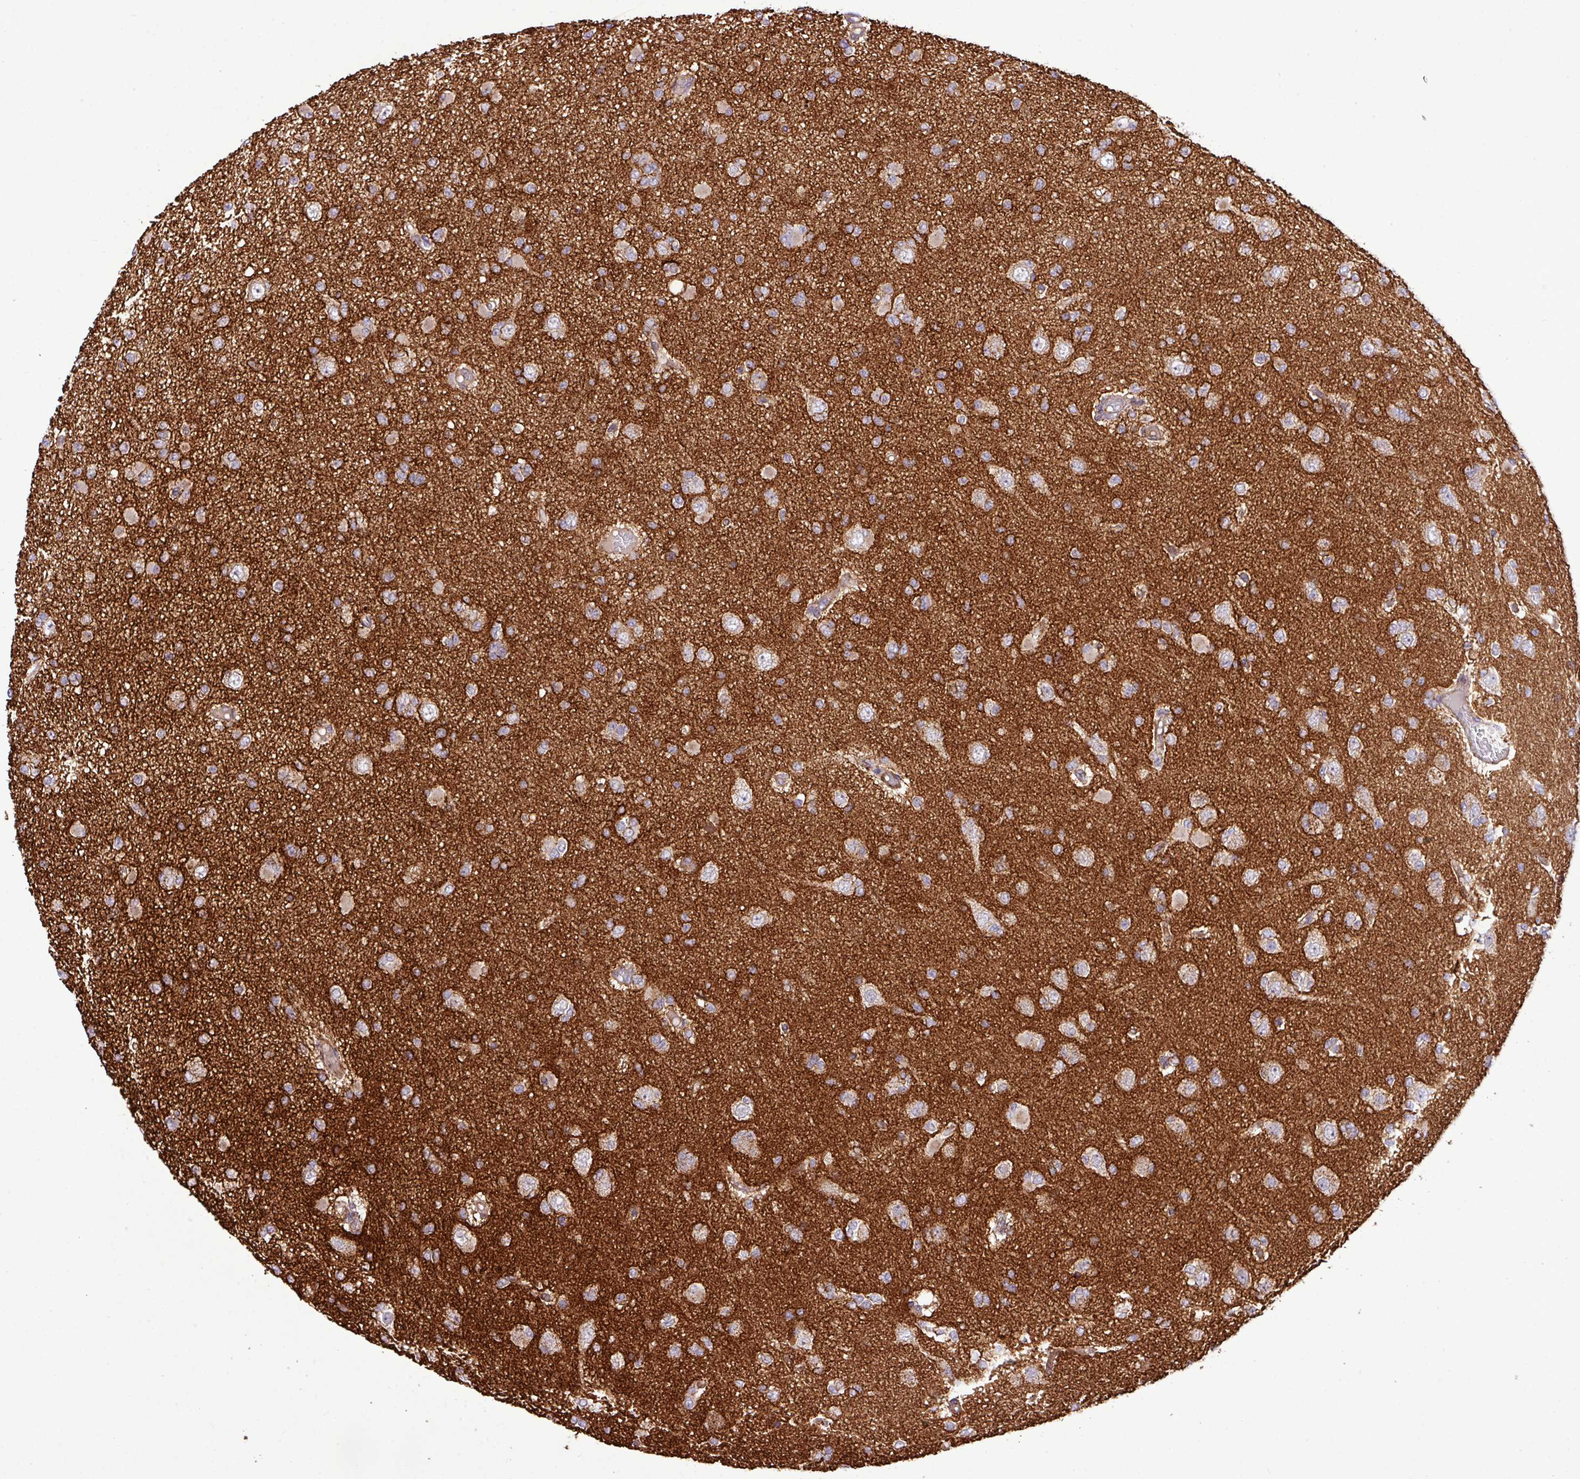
{"staining": {"intensity": "weak", "quantity": ">75%", "location": "cytoplasmic/membranous"}, "tissue": "glioma", "cell_type": "Tumor cells", "image_type": "cancer", "snomed": [{"axis": "morphology", "description": "Glioma, malignant, Low grade"}, {"axis": "topography", "description": "Brain"}], "caption": "Immunohistochemical staining of malignant low-grade glioma shows weak cytoplasmic/membranous protein positivity in approximately >75% of tumor cells. (brown staining indicates protein expression, while blue staining denotes nuclei).", "gene": "B3GNT9", "patient": {"sex": "female", "age": 22}}